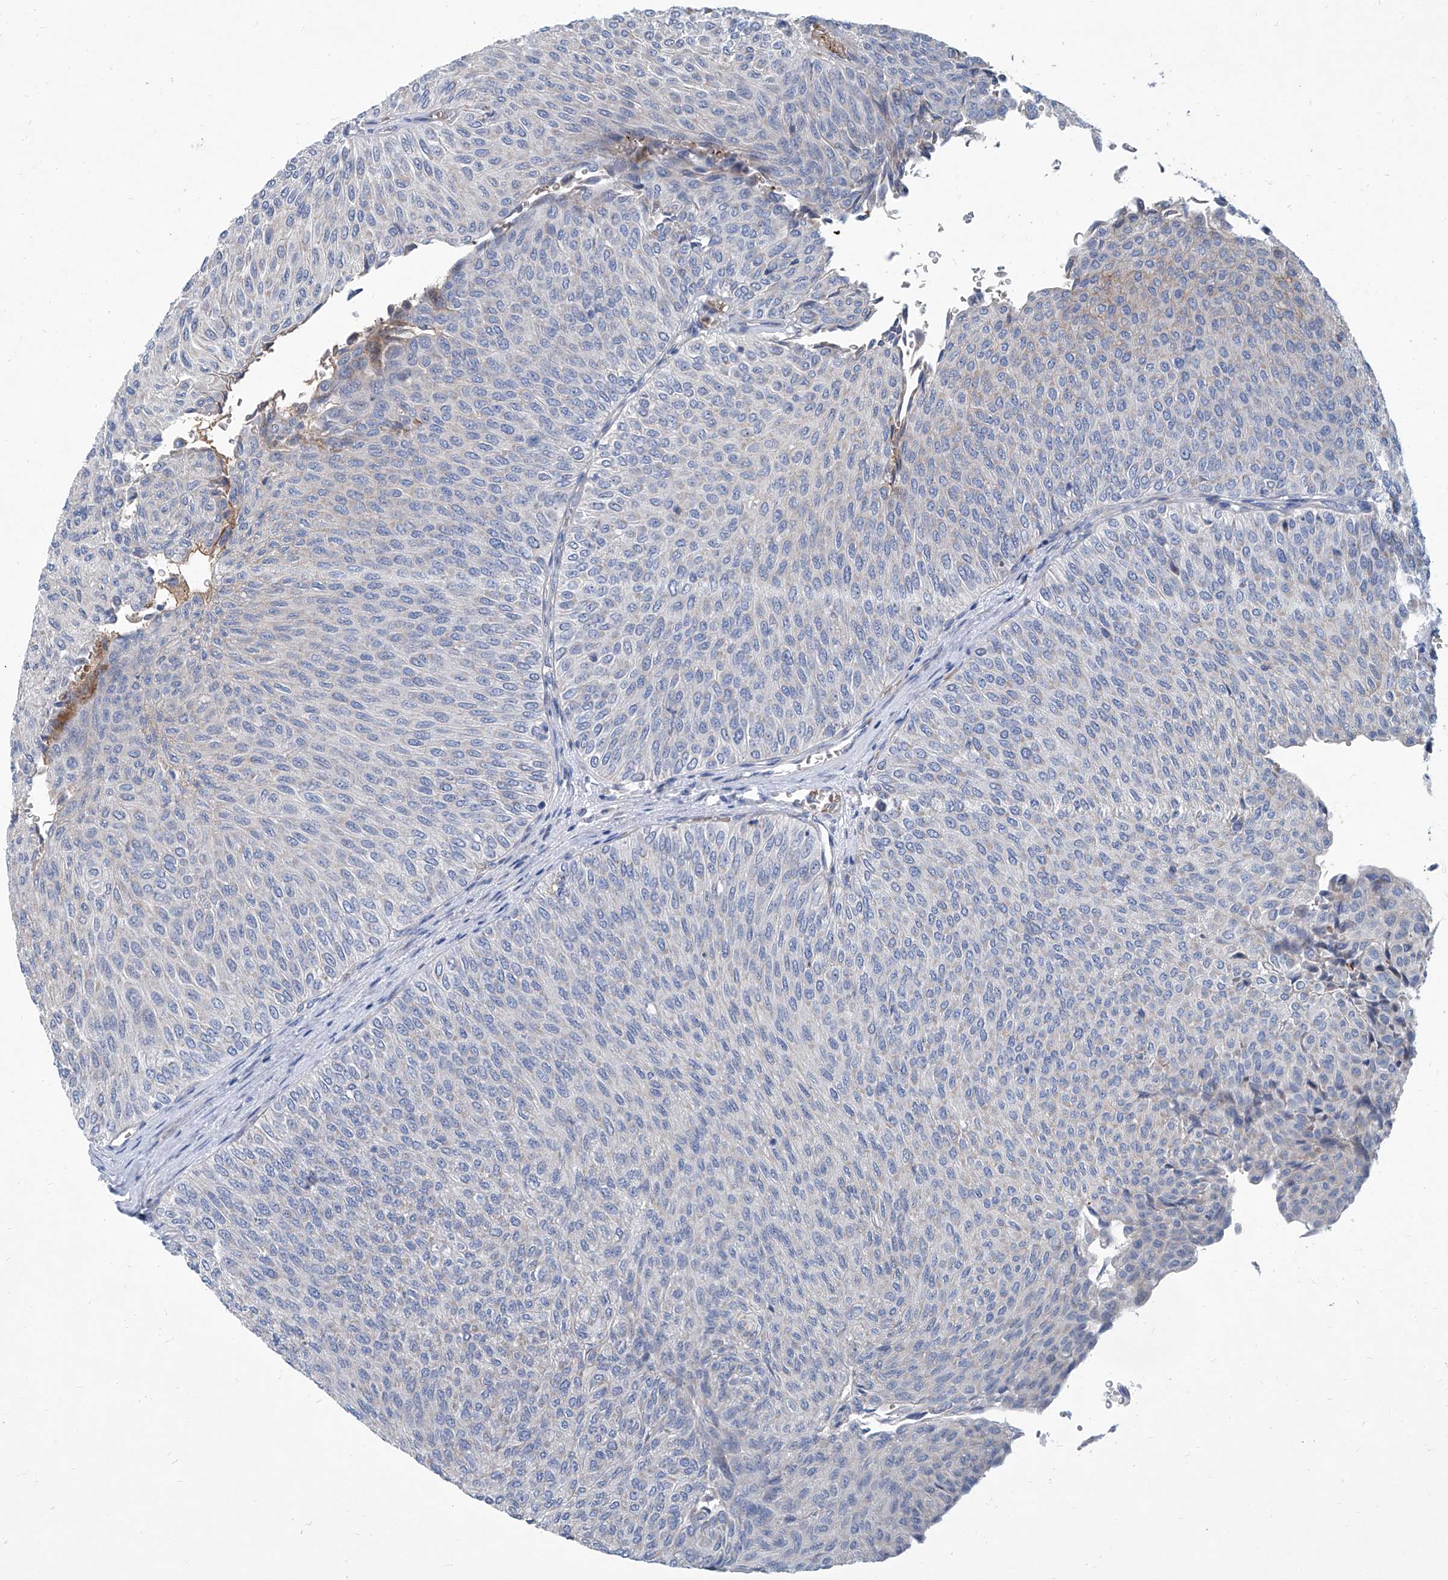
{"staining": {"intensity": "negative", "quantity": "none", "location": "none"}, "tissue": "urothelial cancer", "cell_type": "Tumor cells", "image_type": "cancer", "snomed": [{"axis": "morphology", "description": "Urothelial carcinoma, Low grade"}, {"axis": "topography", "description": "Urinary bladder"}], "caption": "DAB (3,3'-diaminobenzidine) immunohistochemical staining of urothelial cancer exhibits no significant positivity in tumor cells.", "gene": "FPR2", "patient": {"sex": "male", "age": 78}}